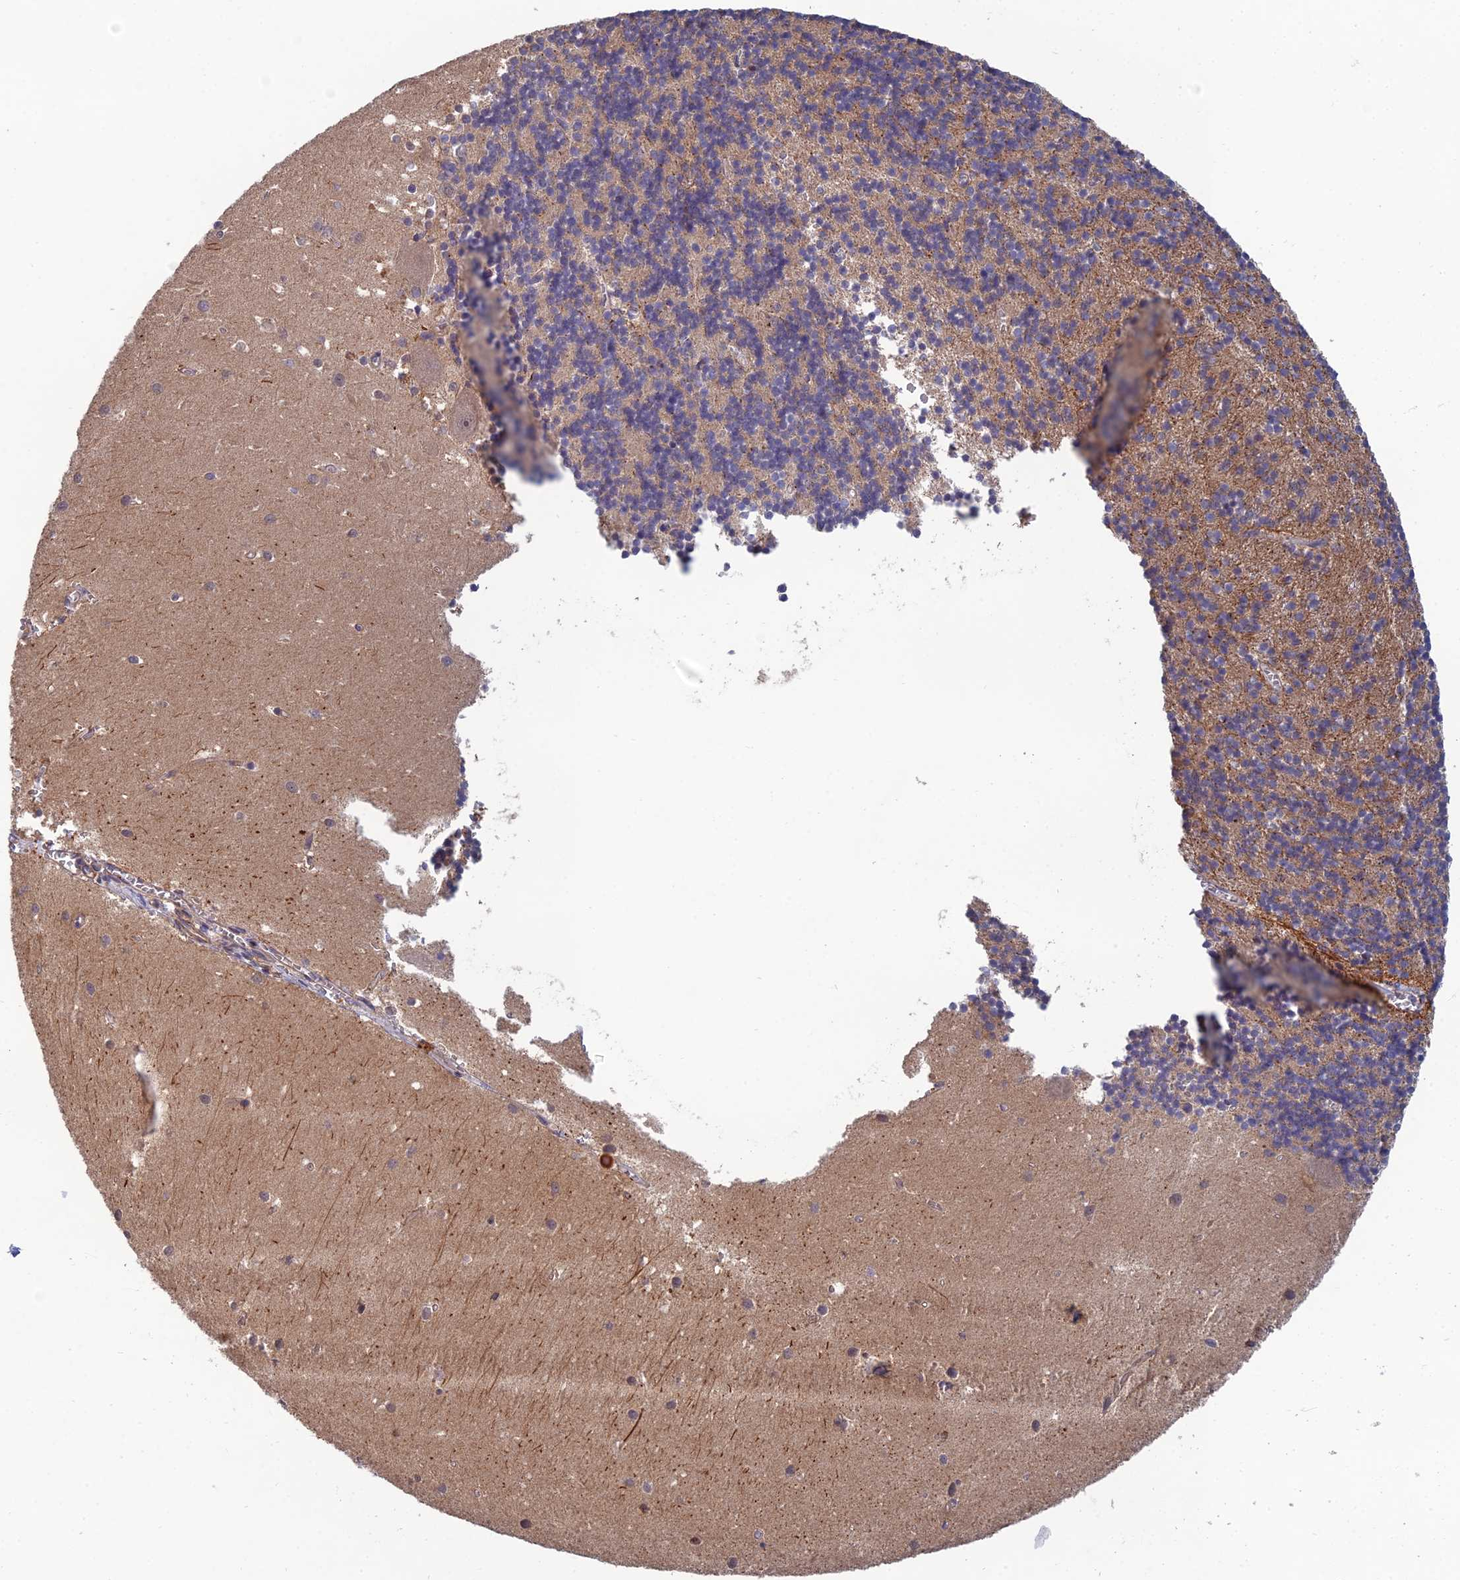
{"staining": {"intensity": "negative", "quantity": "none", "location": "none"}, "tissue": "cerebellum", "cell_type": "Cells in granular layer", "image_type": "normal", "snomed": [{"axis": "morphology", "description": "Normal tissue, NOS"}, {"axis": "topography", "description": "Cerebellum"}], "caption": "Immunohistochemistry image of unremarkable cerebellum: human cerebellum stained with DAB (3,3'-diaminobenzidine) displays no significant protein staining in cells in granular layer.", "gene": "C15orf62", "patient": {"sex": "male", "age": 54}}